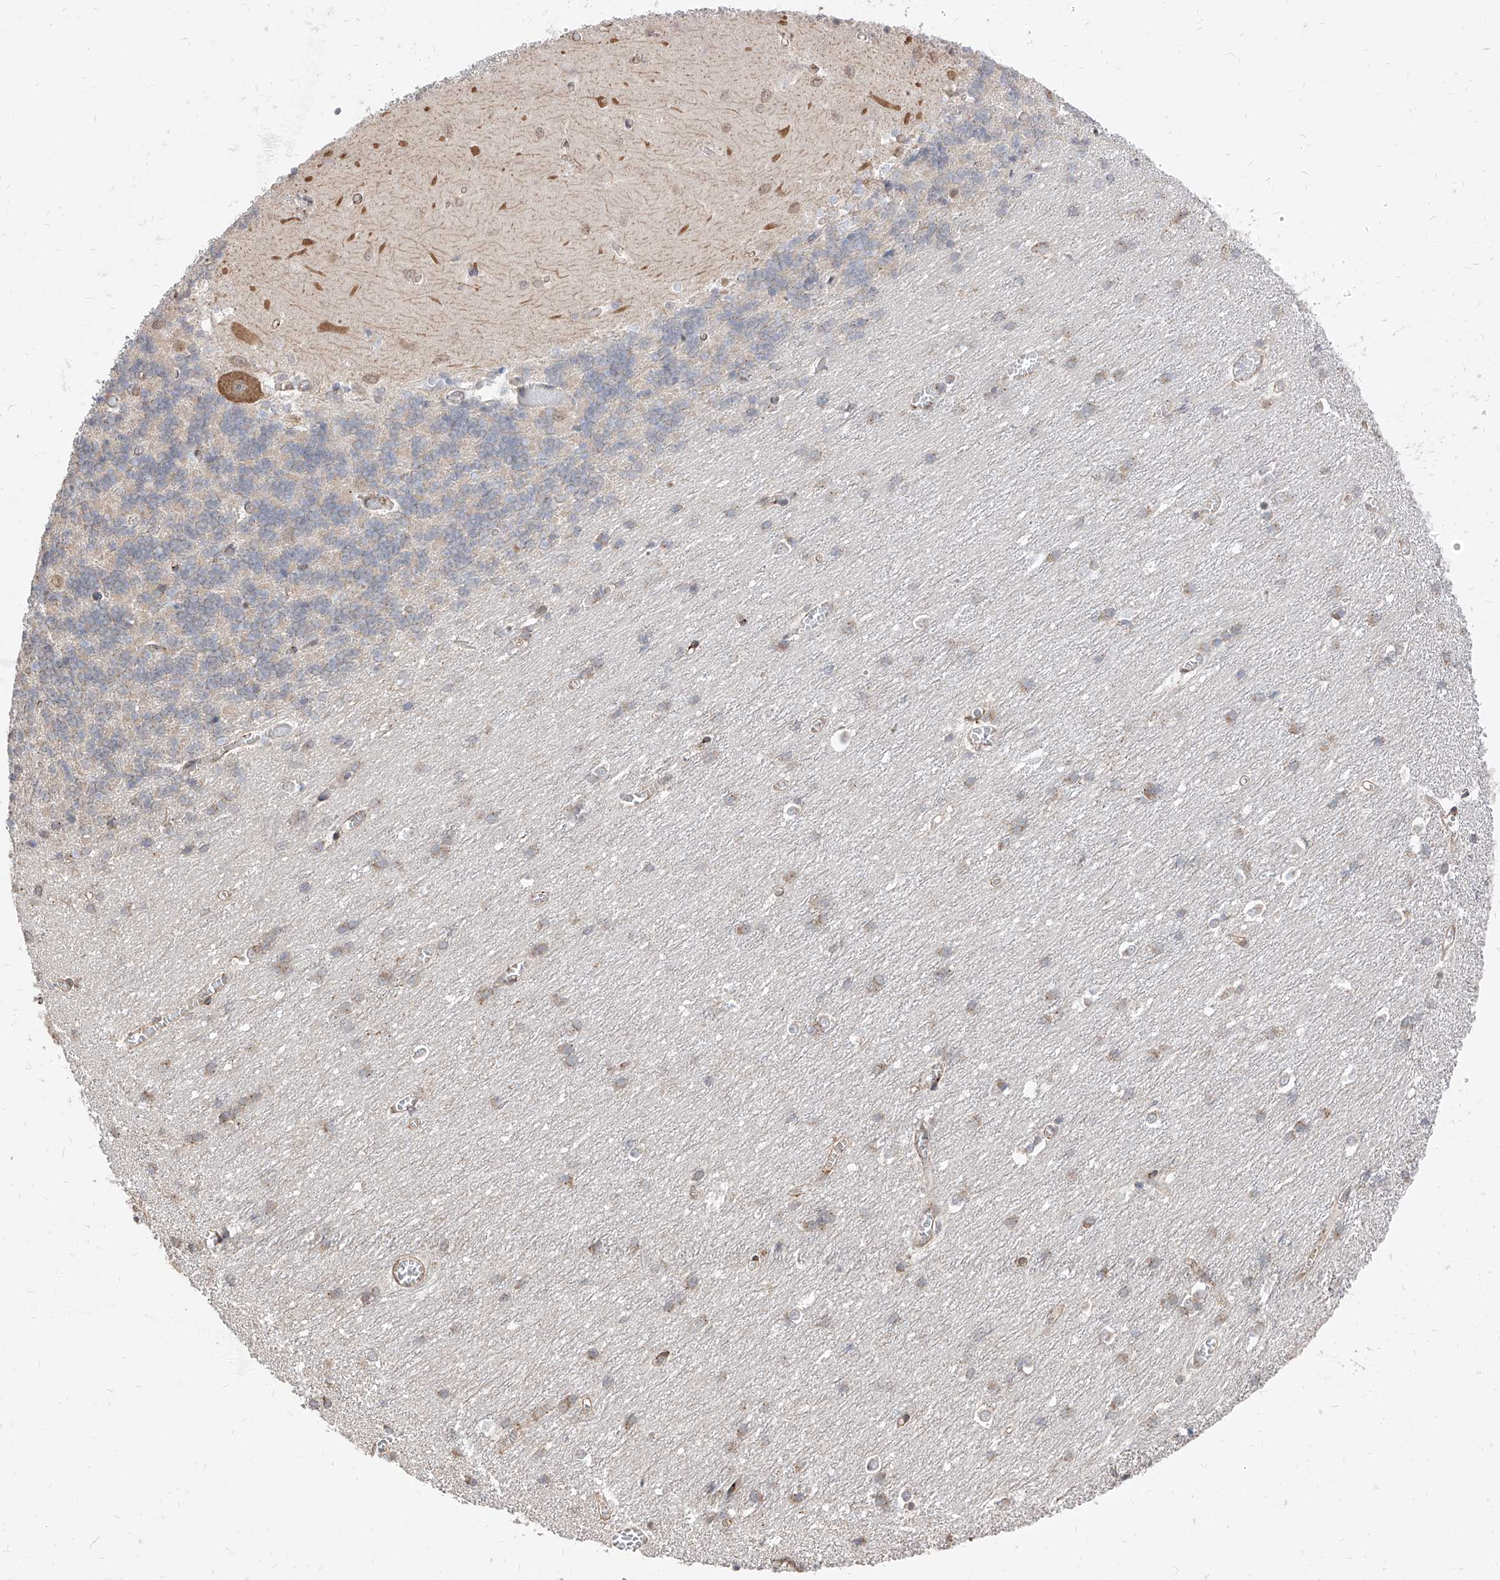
{"staining": {"intensity": "negative", "quantity": "none", "location": "none"}, "tissue": "cerebellum", "cell_type": "Cells in granular layer", "image_type": "normal", "snomed": [{"axis": "morphology", "description": "Normal tissue, NOS"}, {"axis": "topography", "description": "Cerebellum"}], "caption": "A histopathology image of human cerebellum is negative for staining in cells in granular layer. (DAB (3,3'-diaminobenzidine) immunohistochemistry (IHC) visualized using brightfield microscopy, high magnification).", "gene": "C8orf82", "patient": {"sex": "male", "age": 37}}